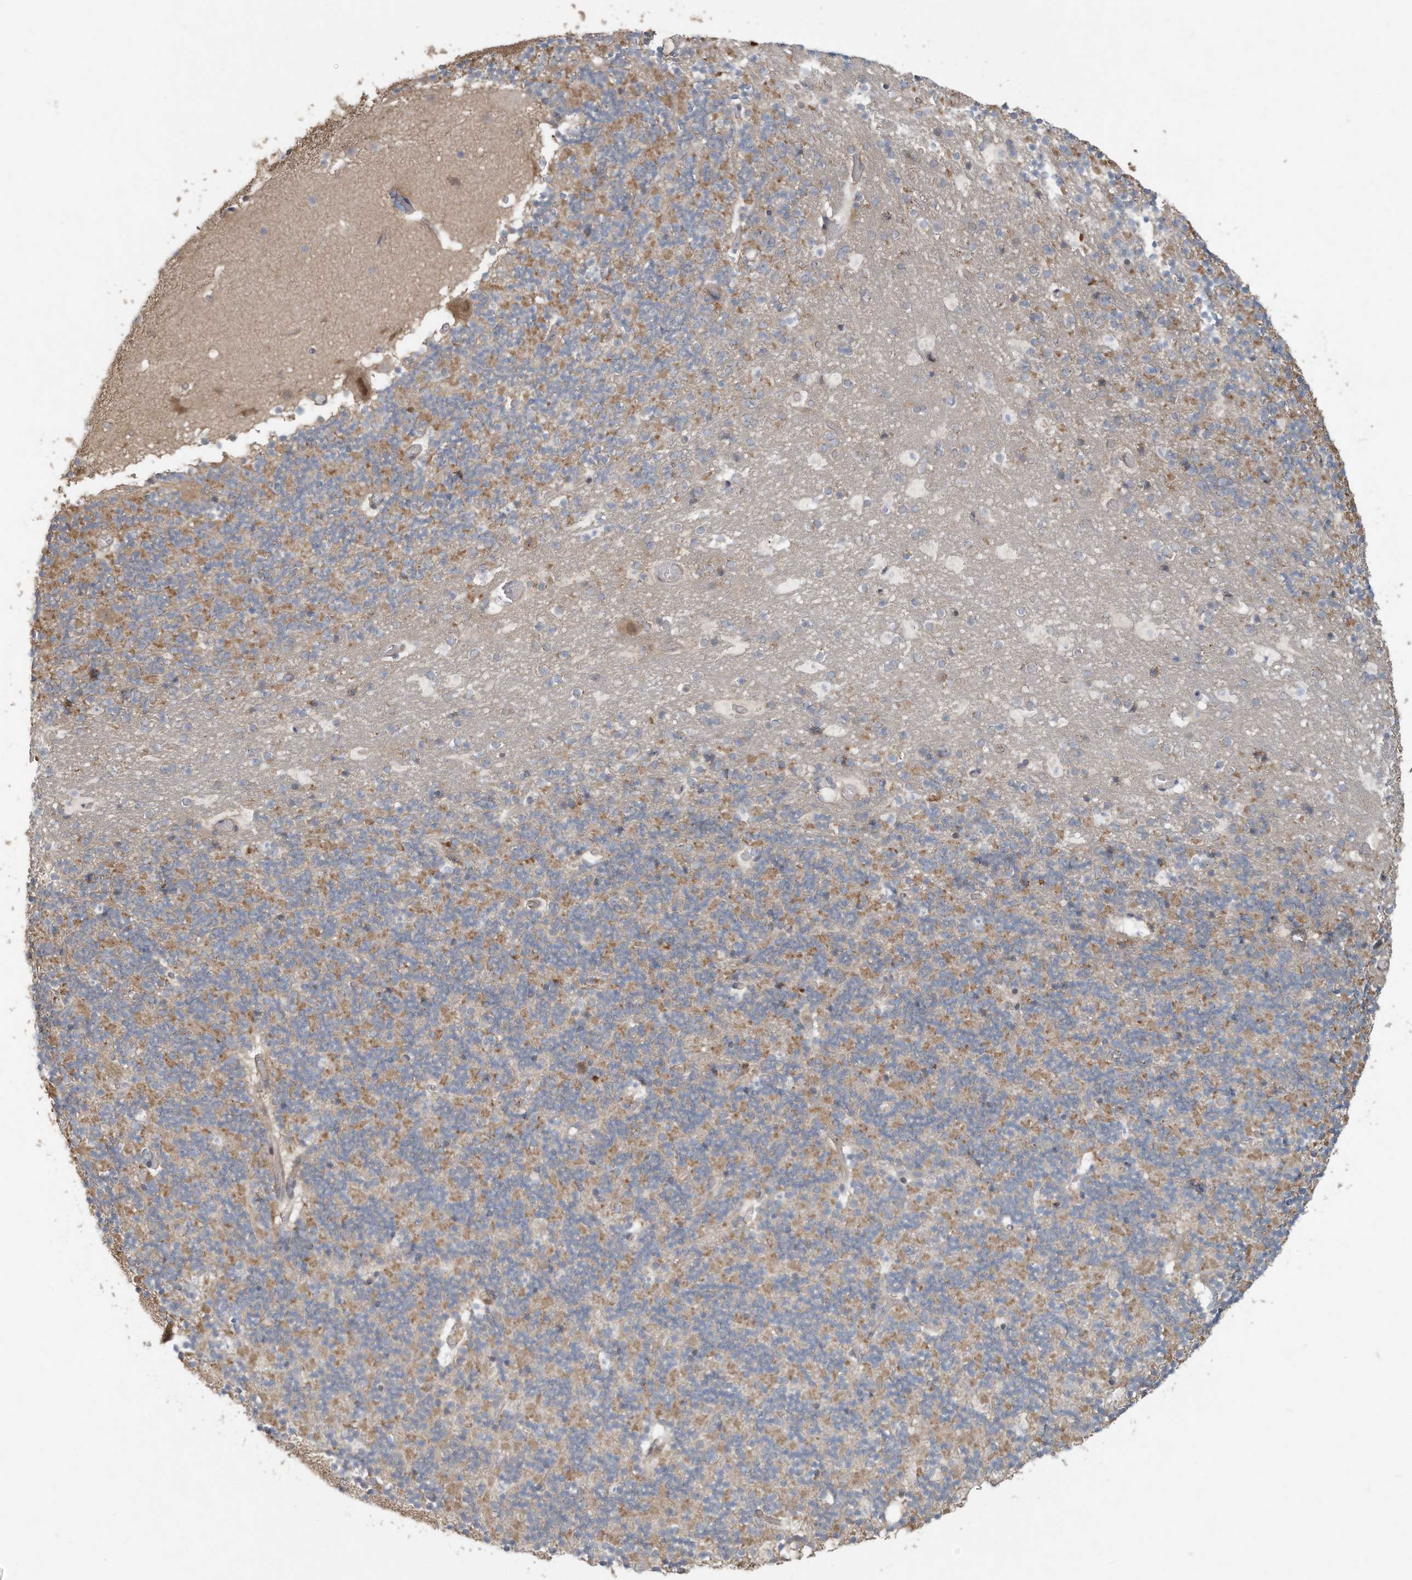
{"staining": {"intensity": "moderate", "quantity": "<25%", "location": "cytoplasmic/membranous"}, "tissue": "cerebellum", "cell_type": "Cells in granular layer", "image_type": "normal", "snomed": [{"axis": "morphology", "description": "Normal tissue, NOS"}, {"axis": "topography", "description": "Cerebellum"}], "caption": "High-power microscopy captured an immunohistochemistry micrograph of normal cerebellum, revealing moderate cytoplasmic/membranous positivity in about <25% of cells in granular layer.", "gene": "ERI2", "patient": {"sex": "male", "age": 57}}